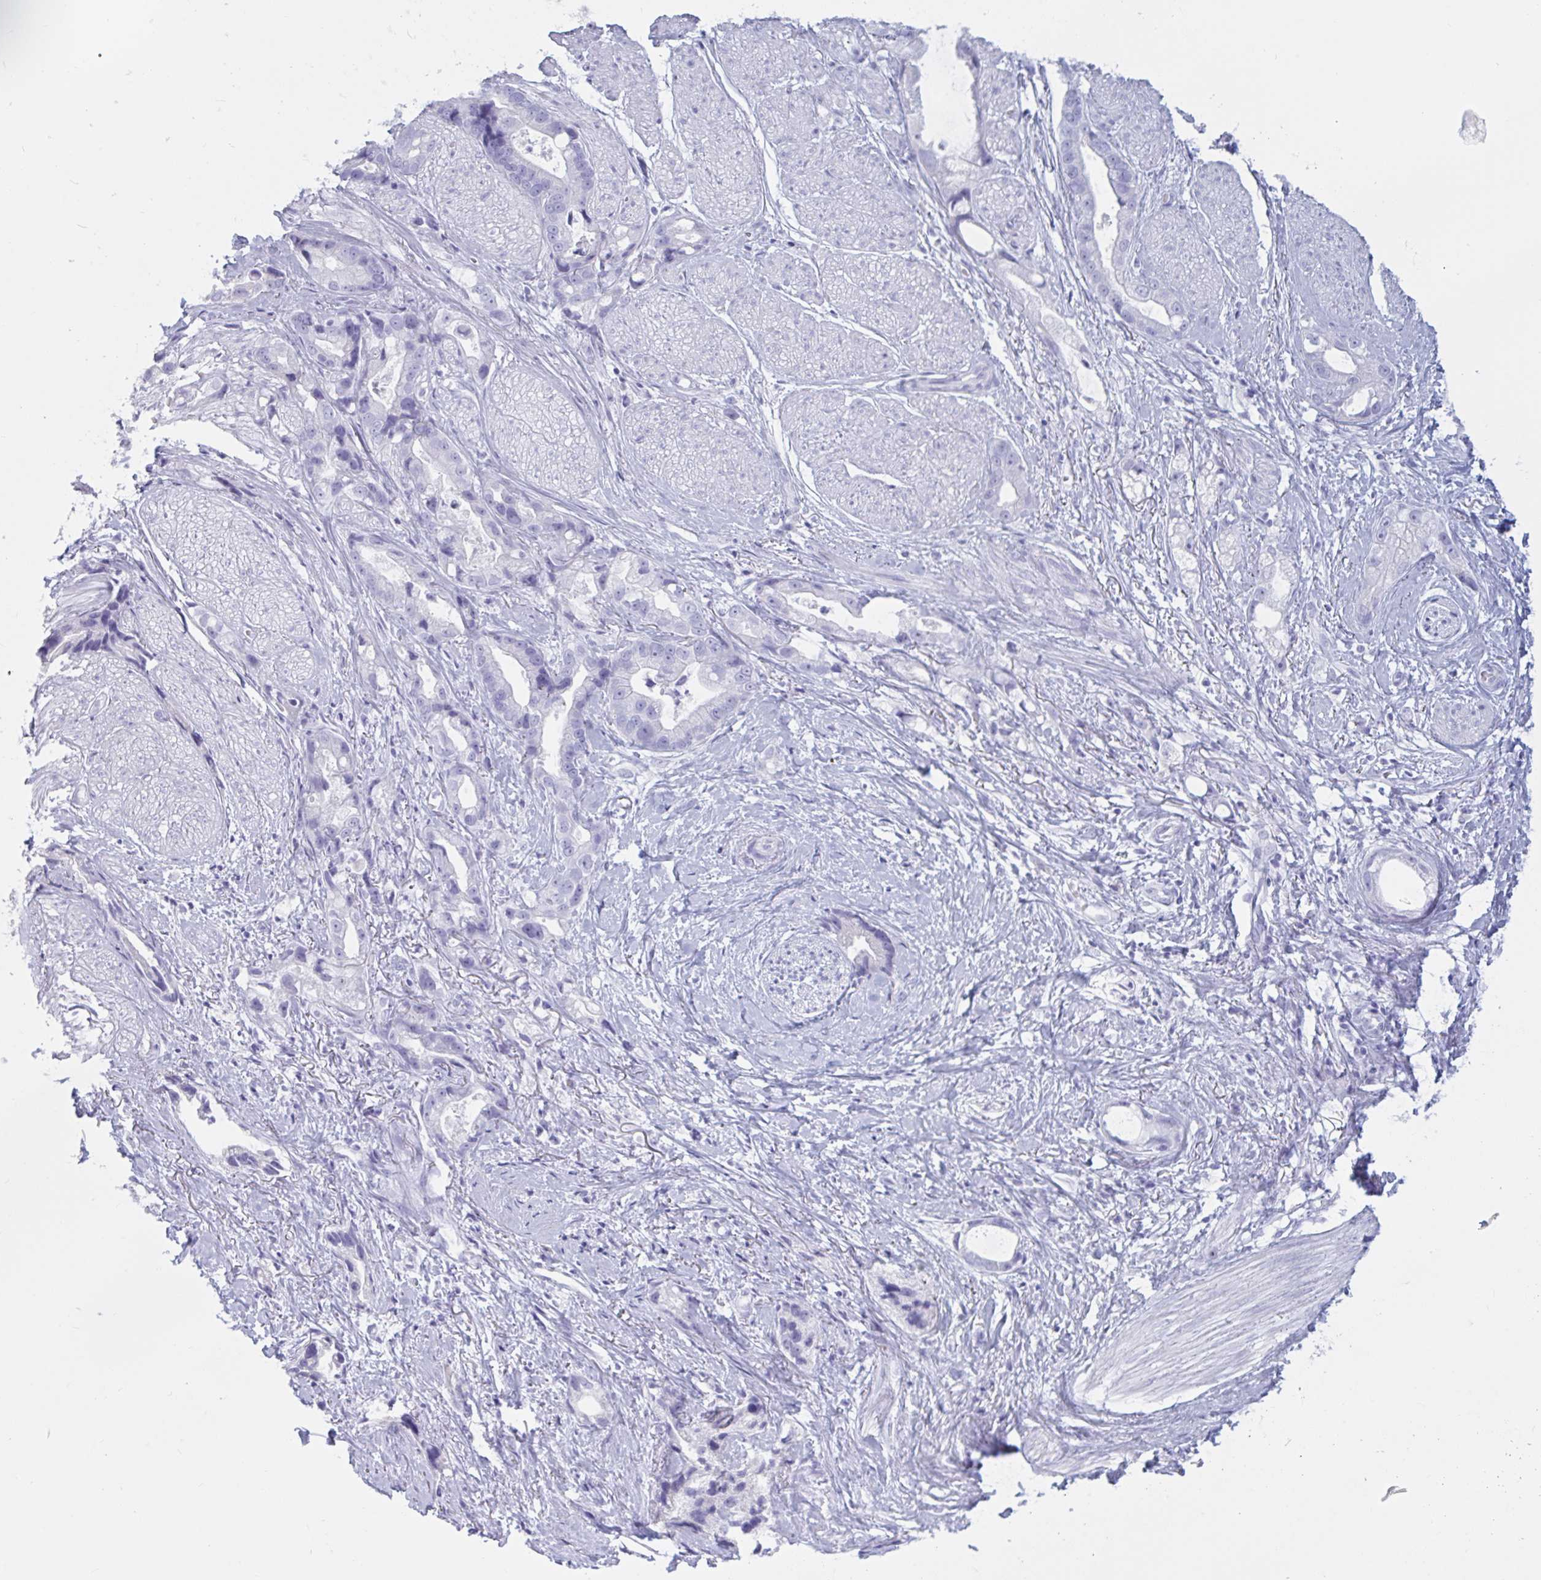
{"staining": {"intensity": "negative", "quantity": "none", "location": "none"}, "tissue": "stomach cancer", "cell_type": "Tumor cells", "image_type": "cancer", "snomed": [{"axis": "morphology", "description": "Adenocarcinoma, NOS"}, {"axis": "topography", "description": "Stomach"}], "caption": "Photomicrograph shows no significant protein expression in tumor cells of stomach cancer. (Stains: DAB immunohistochemistry (IHC) with hematoxylin counter stain, Microscopy: brightfield microscopy at high magnification).", "gene": "BBS10", "patient": {"sex": "male", "age": 55}}